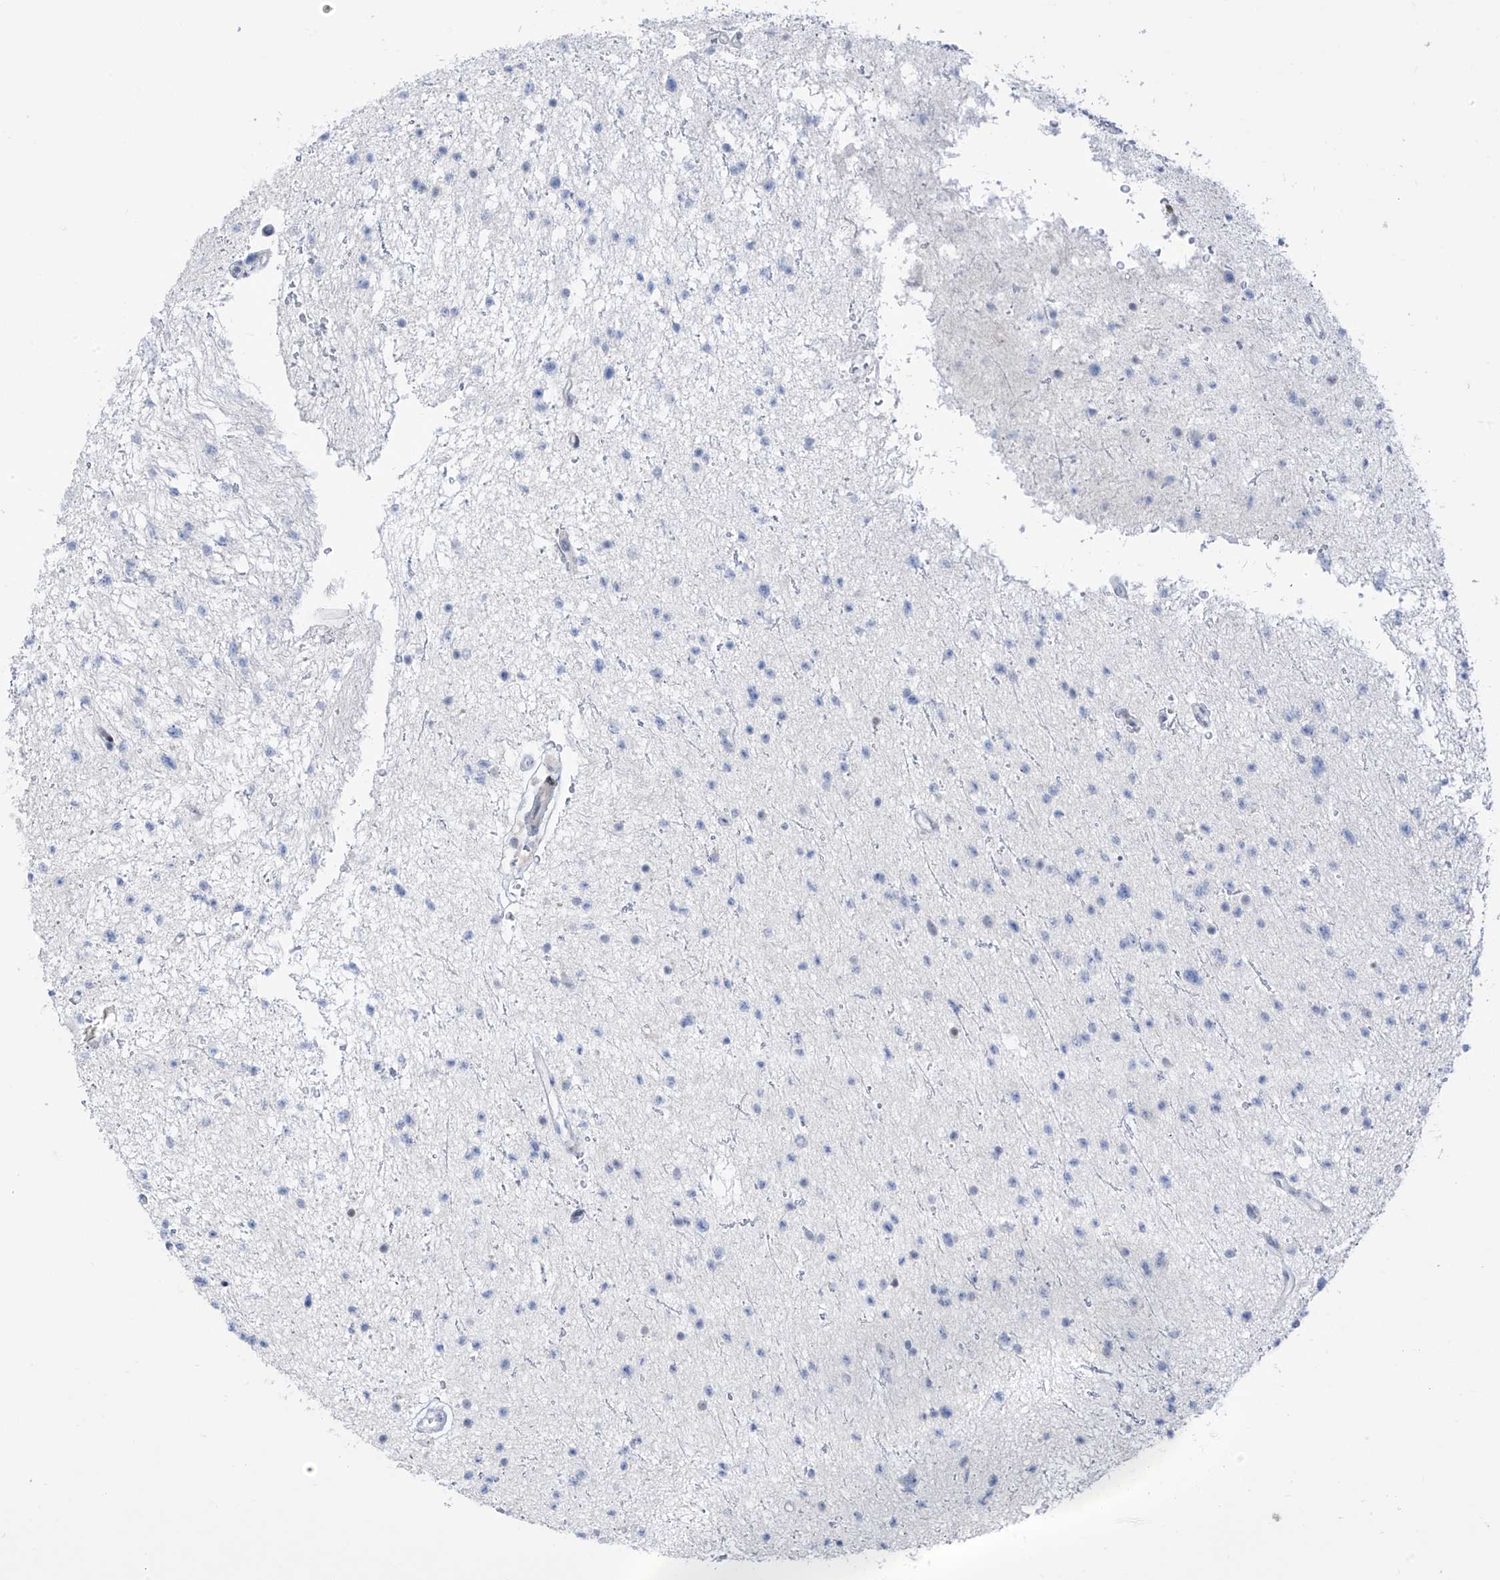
{"staining": {"intensity": "negative", "quantity": "none", "location": "none"}, "tissue": "glioma", "cell_type": "Tumor cells", "image_type": "cancer", "snomed": [{"axis": "morphology", "description": "Glioma, malignant, Low grade"}, {"axis": "topography", "description": "Brain"}], "caption": "Immunohistochemistry (IHC) of human low-grade glioma (malignant) shows no expression in tumor cells.", "gene": "LIN9", "patient": {"sex": "female", "age": 37}}